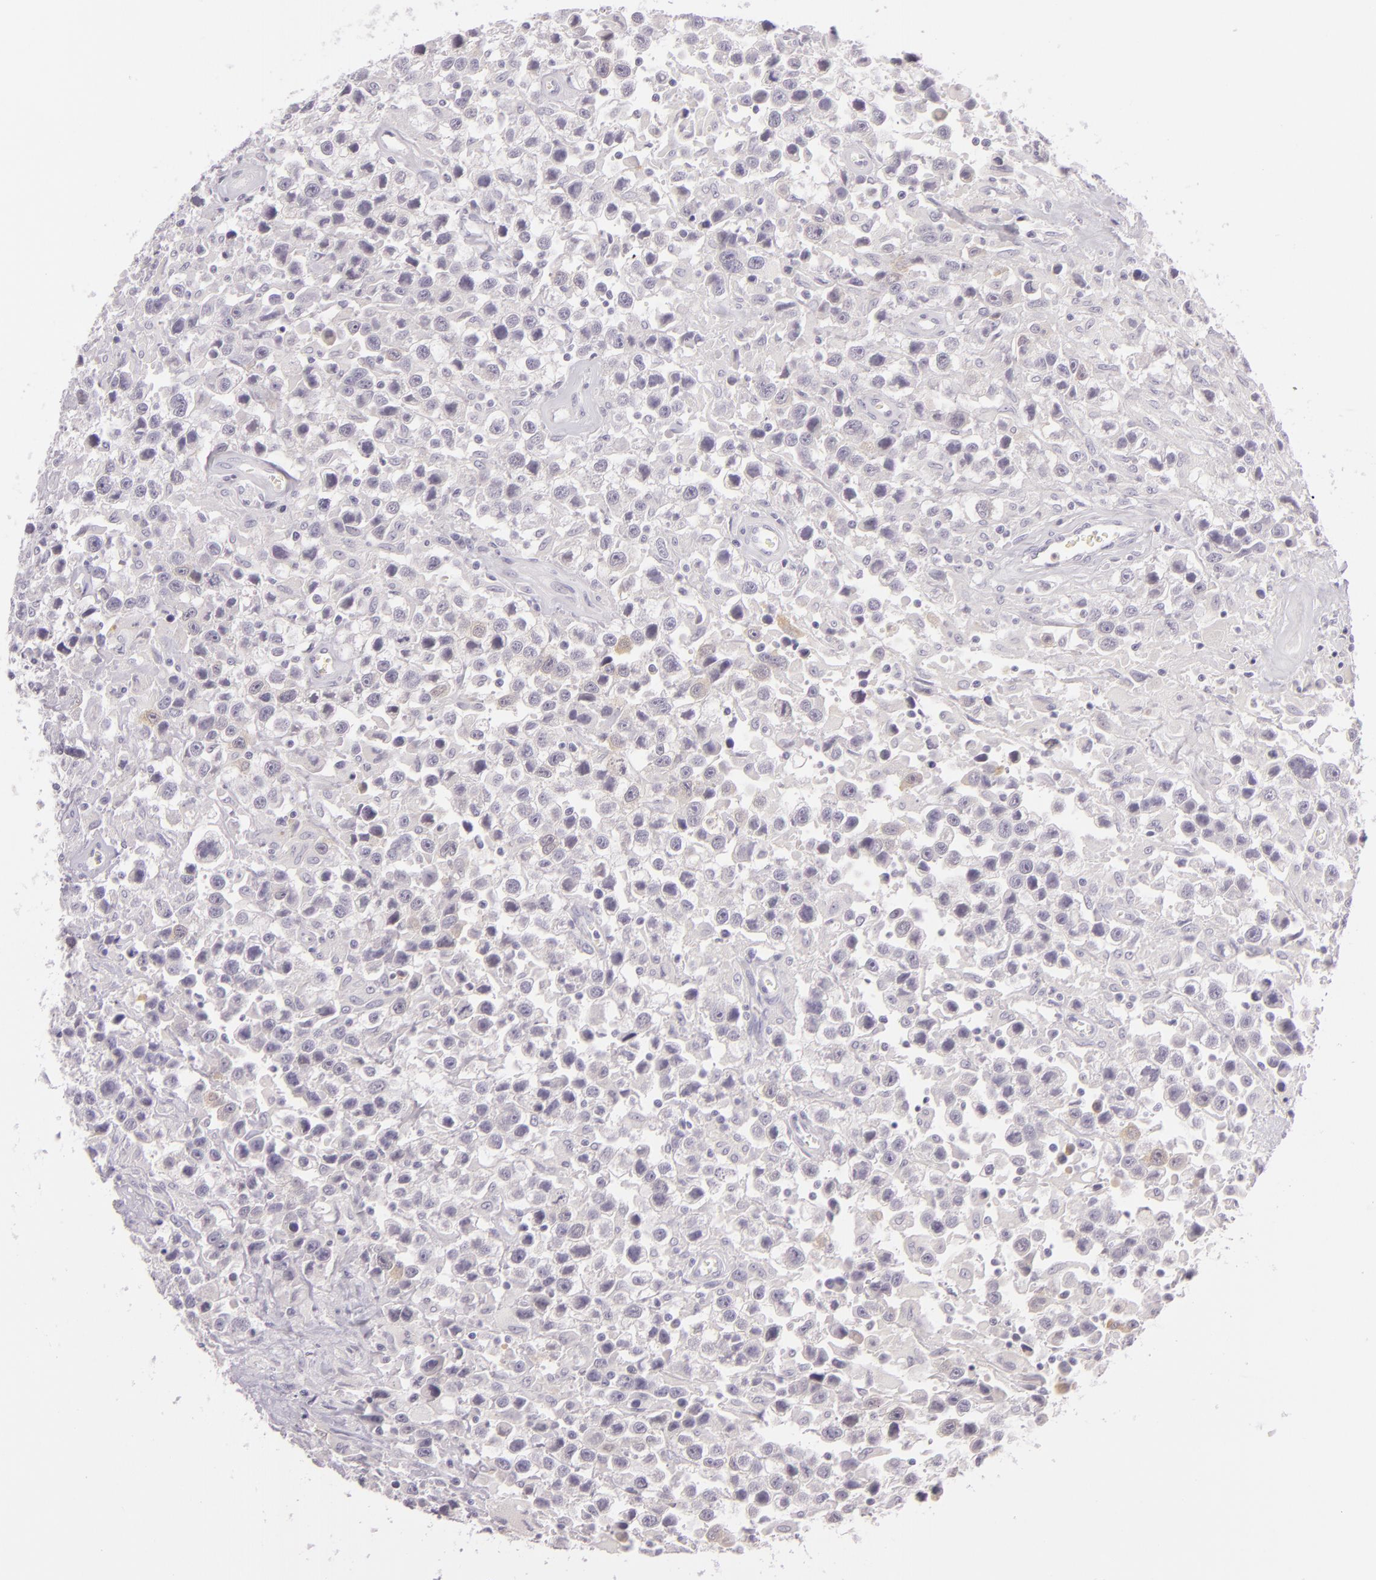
{"staining": {"intensity": "negative", "quantity": "none", "location": "none"}, "tissue": "testis cancer", "cell_type": "Tumor cells", "image_type": "cancer", "snomed": [{"axis": "morphology", "description": "Seminoma, NOS"}, {"axis": "topography", "description": "Testis"}], "caption": "DAB immunohistochemical staining of human testis seminoma reveals no significant expression in tumor cells. (Brightfield microscopy of DAB IHC at high magnification).", "gene": "CBS", "patient": {"sex": "male", "age": 43}}